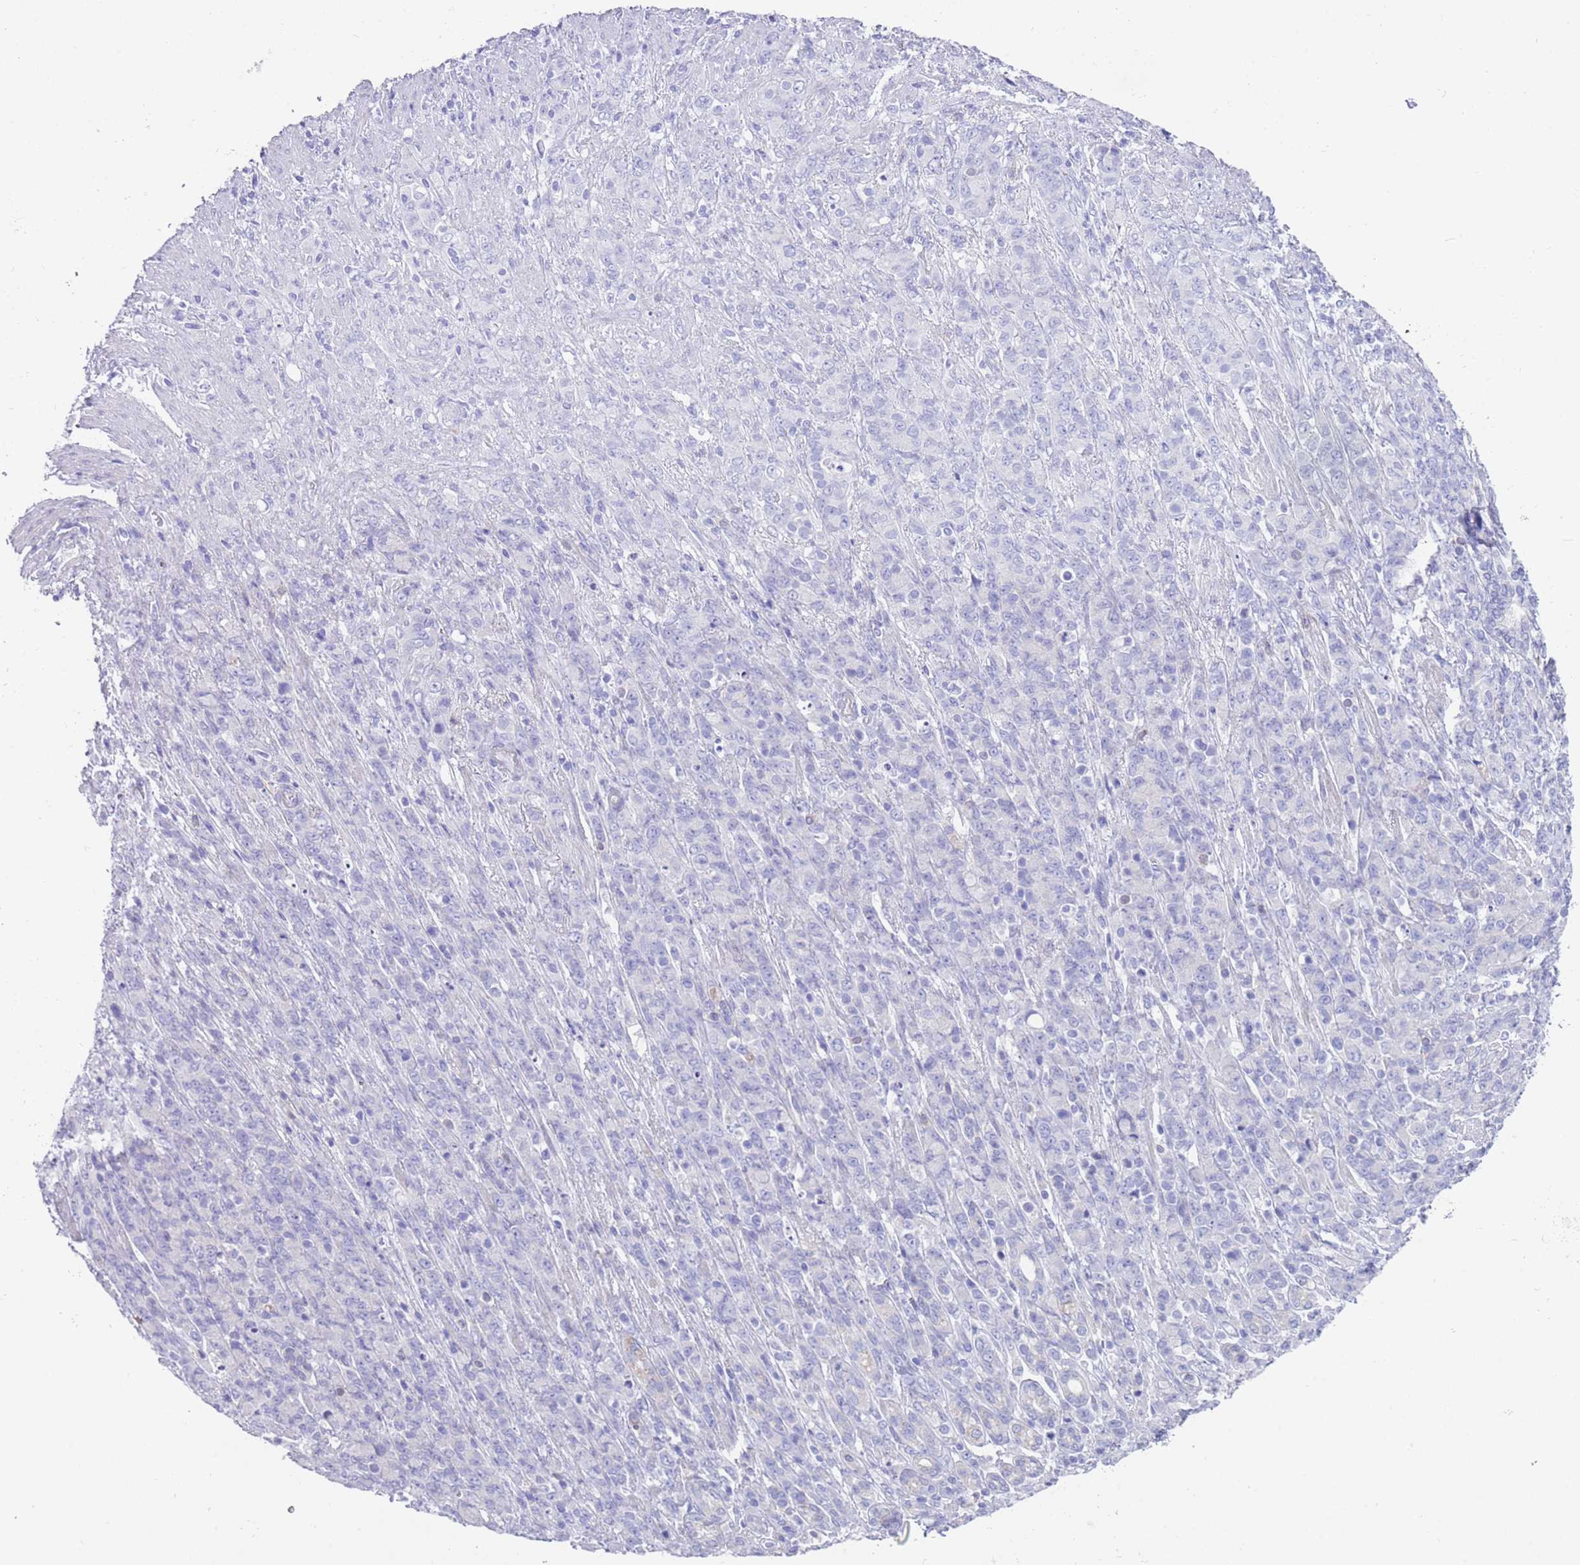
{"staining": {"intensity": "negative", "quantity": "none", "location": "none"}, "tissue": "stomach cancer", "cell_type": "Tumor cells", "image_type": "cancer", "snomed": [{"axis": "morphology", "description": "Adenocarcinoma, NOS"}, {"axis": "topography", "description": "Stomach"}], "caption": "Immunohistochemistry (IHC) of stomach adenocarcinoma displays no expression in tumor cells.", "gene": "QTRT1", "patient": {"sex": "female", "age": 79}}